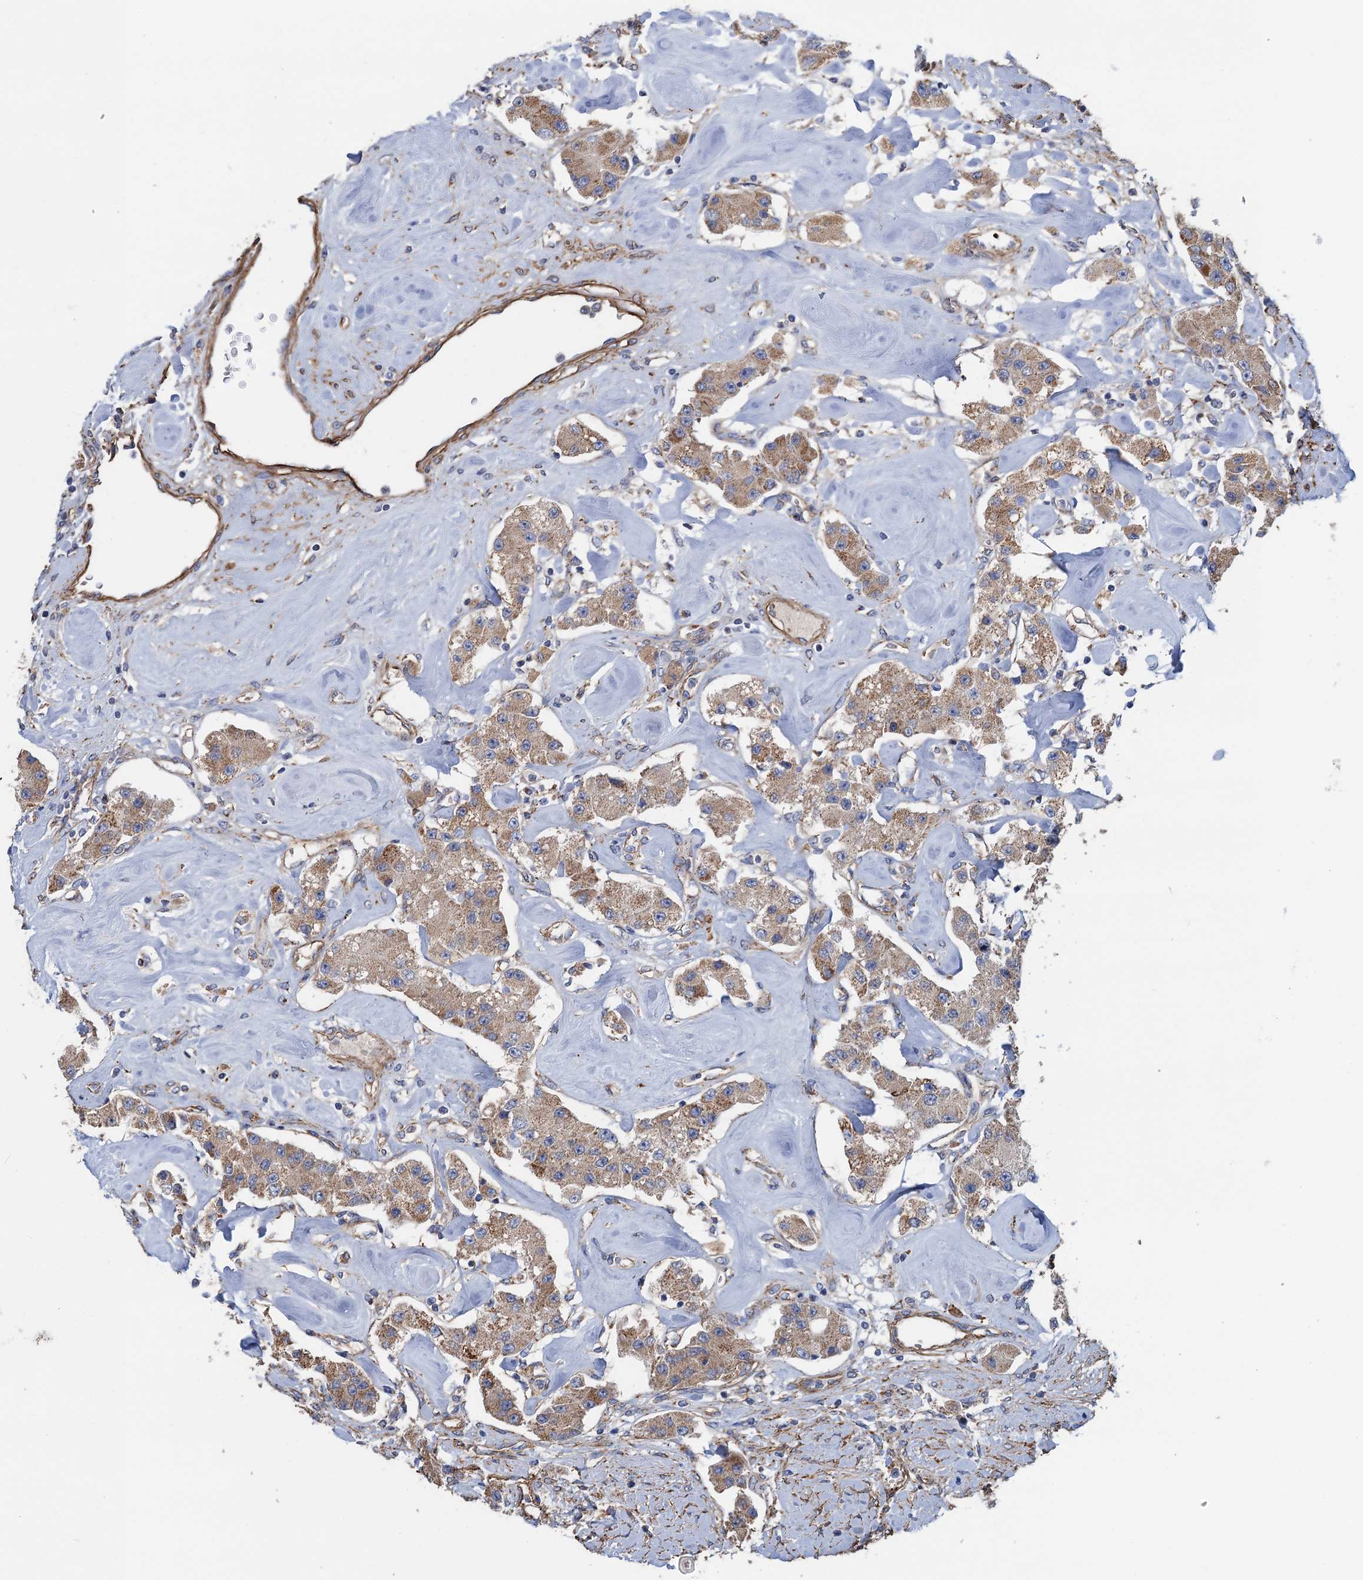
{"staining": {"intensity": "moderate", "quantity": ">75%", "location": "cytoplasmic/membranous"}, "tissue": "carcinoid", "cell_type": "Tumor cells", "image_type": "cancer", "snomed": [{"axis": "morphology", "description": "Carcinoid, malignant, NOS"}, {"axis": "topography", "description": "Pancreas"}], "caption": "Protein staining shows moderate cytoplasmic/membranous staining in approximately >75% of tumor cells in carcinoid.", "gene": "GCSH", "patient": {"sex": "male", "age": 41}}